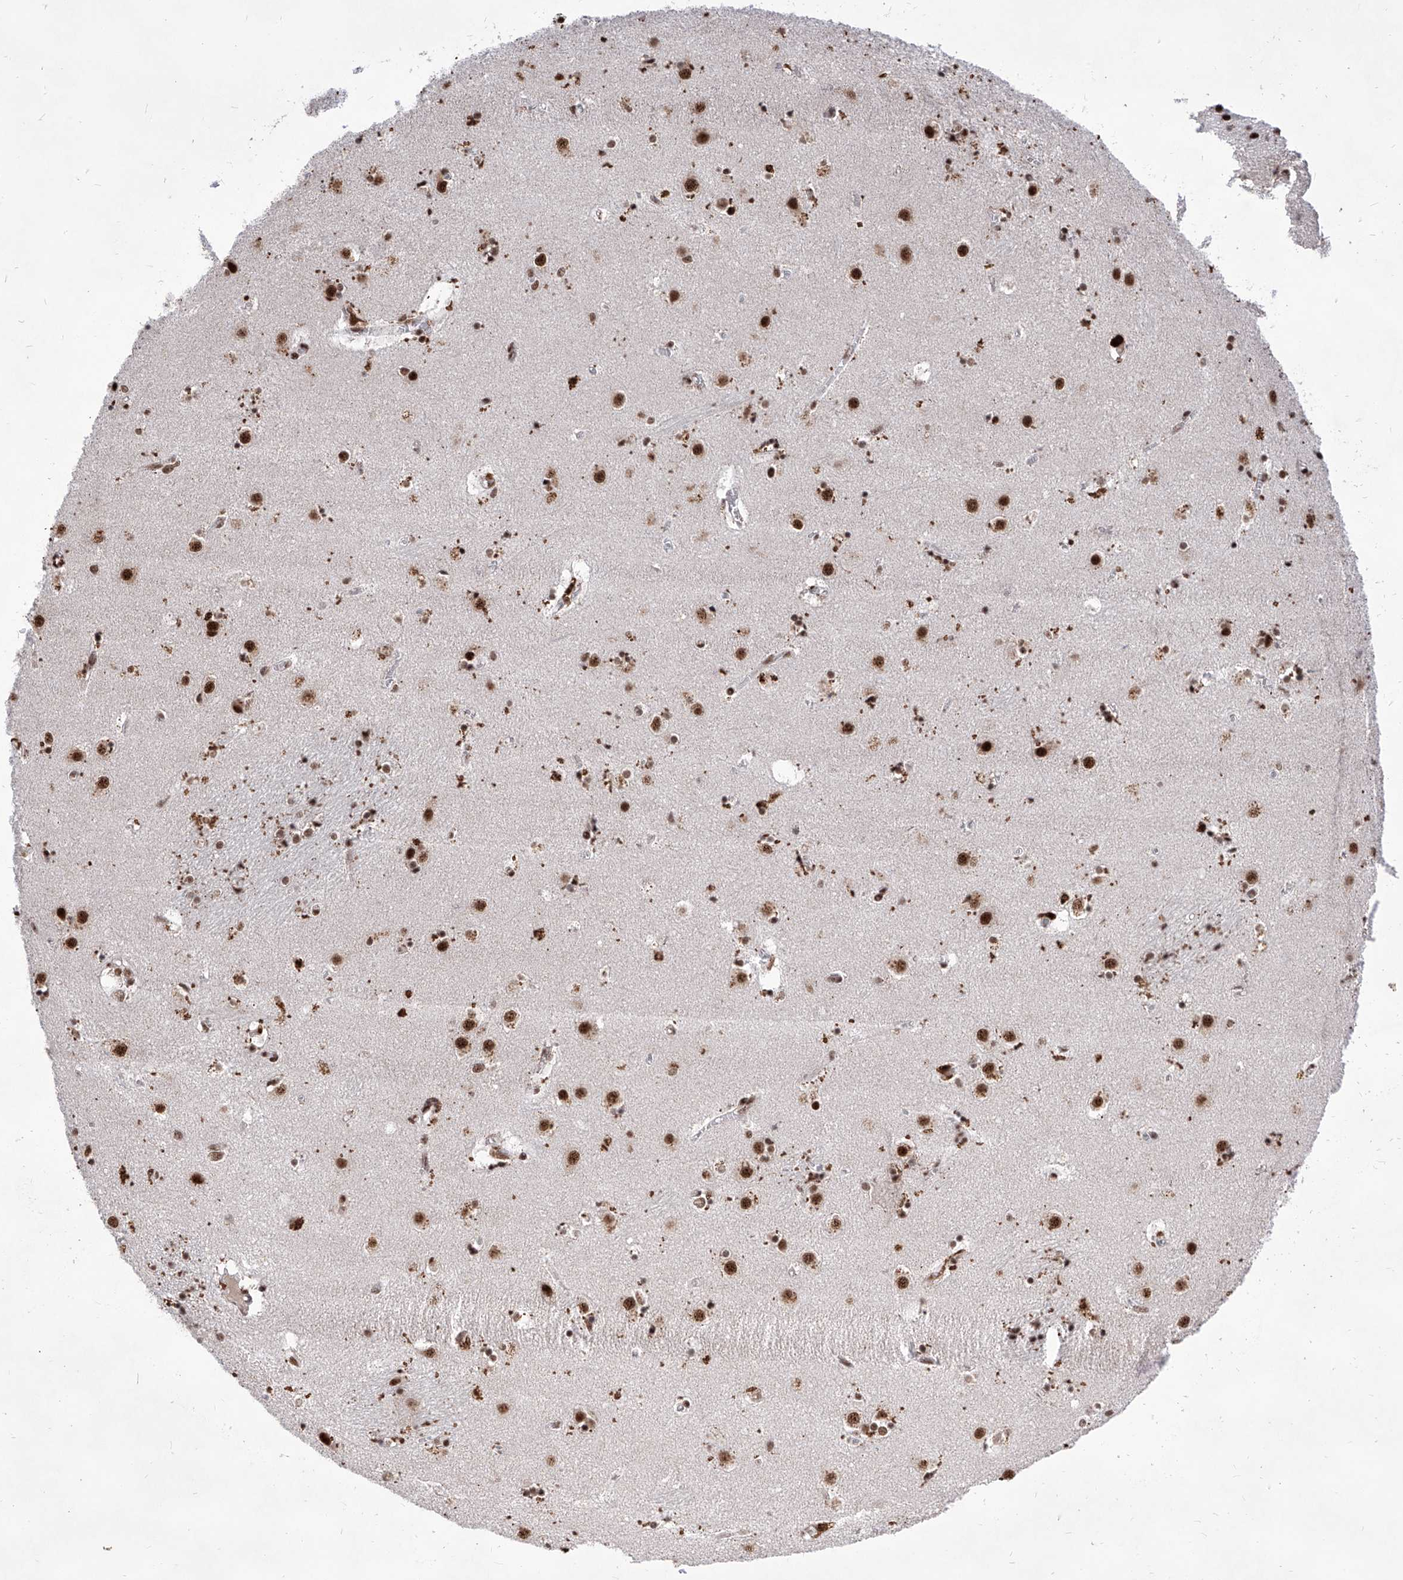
{"staining": {"intensity": "strong", "quantity": "<25%", "location": "nuclear"}, "tissue": "caudate", "cell_type": "Glial cells", "image_type": "normal", "snomed": [{"axis": "morphology", "description": "Normal tissue, NOS"}, {"axis": "topography", "description": "Lateral ventricle wall"}], "caption": "DAB immunohistochemical staining of unremarkable human caudate shows strong nuclear protein staining in approximately <25% of glial cells.", "gene": "PHF5A", "patient": {"sex": "male", "age": 70}}